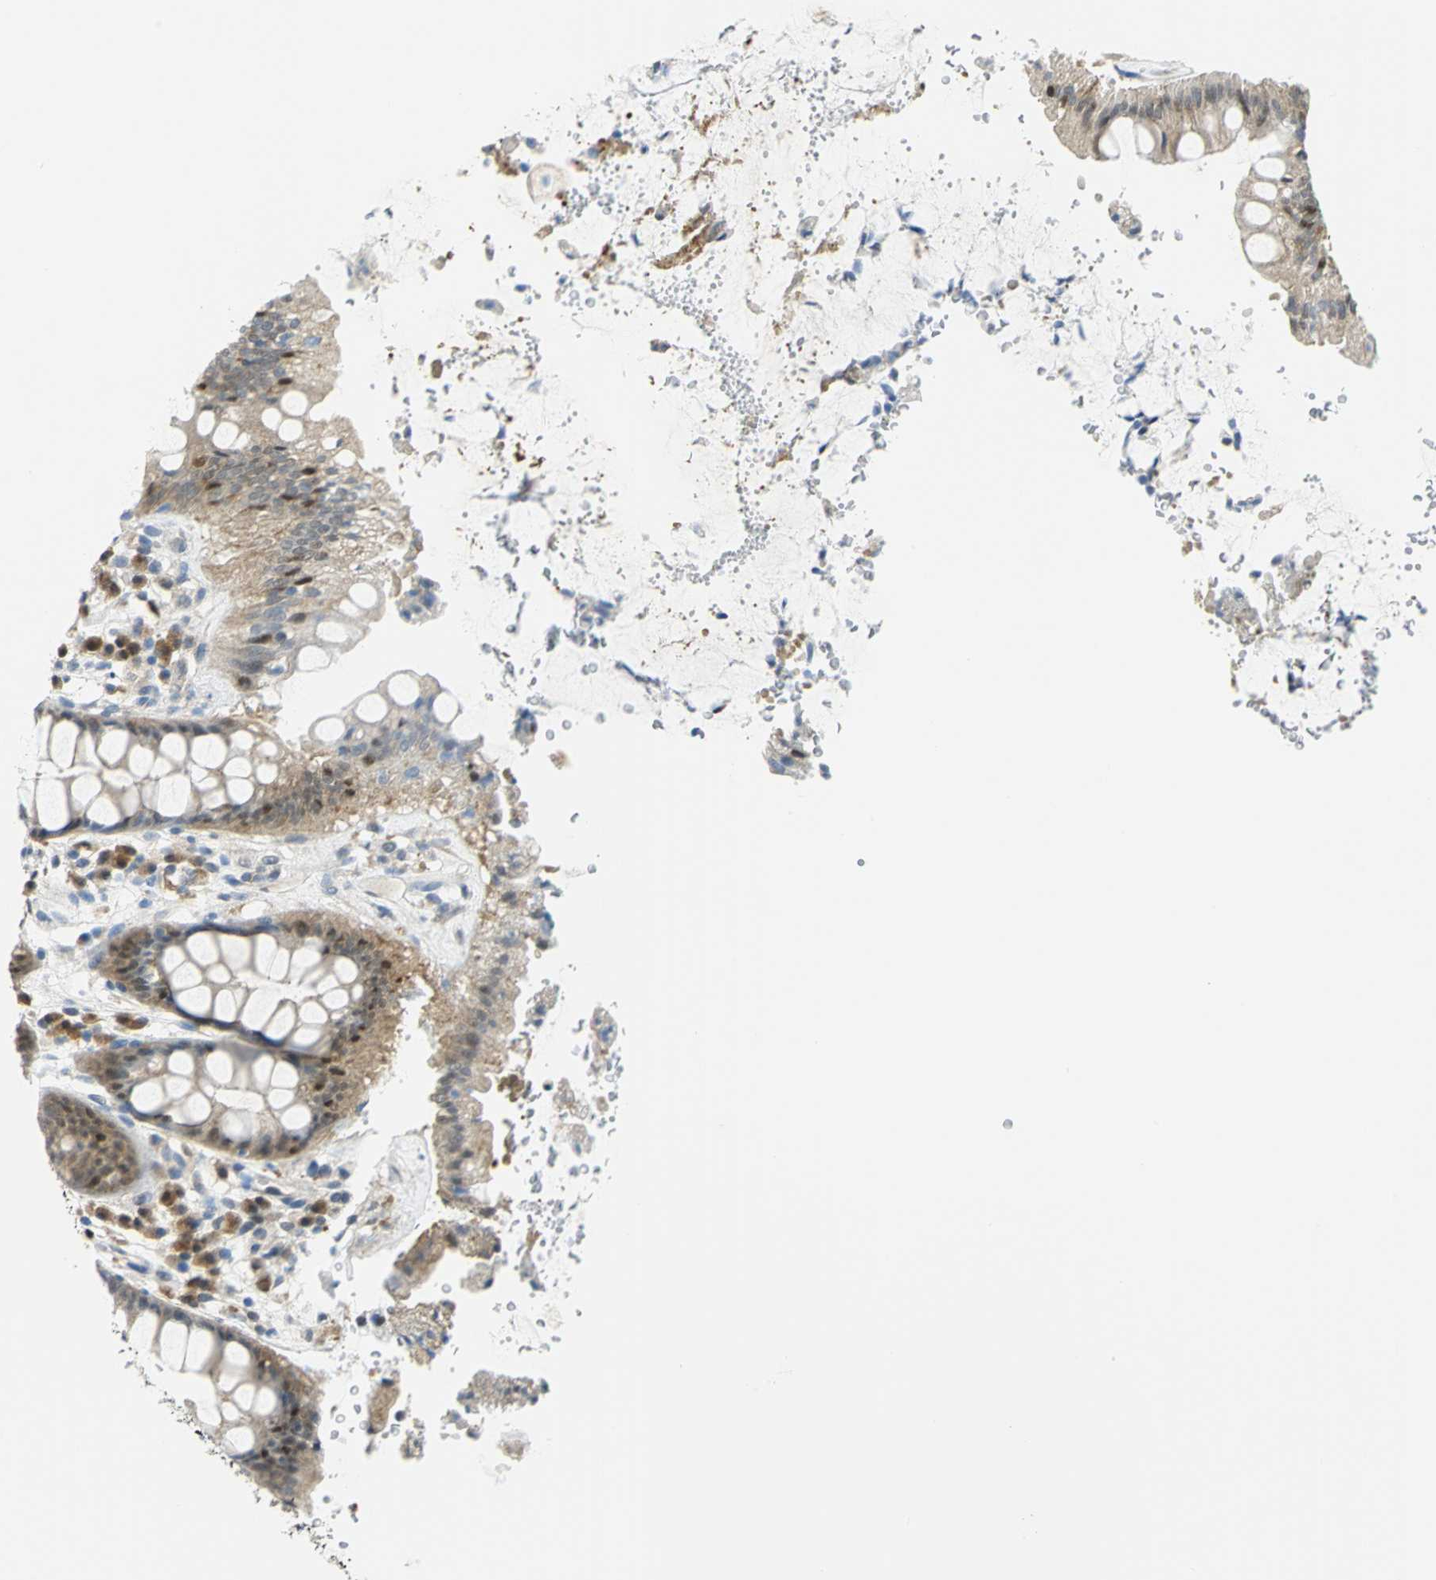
{"staining": {"intensity": "weak", "quantity": ">75%", "location": "cytoplasmic/membranous"}, "tissue": "rectum", "cell_type": "Glandular cells", "image_type": "normal", "snomed": [{"axis": "morphology", "description": "Normal tissue, NOS"}, {"axis": "topography", "description": "Rectum"}], "caption": "Immunohistochemical staining of unremarkable rectum displays >75% levels of weak cytoplasmic/membranous protein positivity in about >75% of glandular cells.", "gene": "PGM3", "patient": {"sex": "female", "age": 46}}